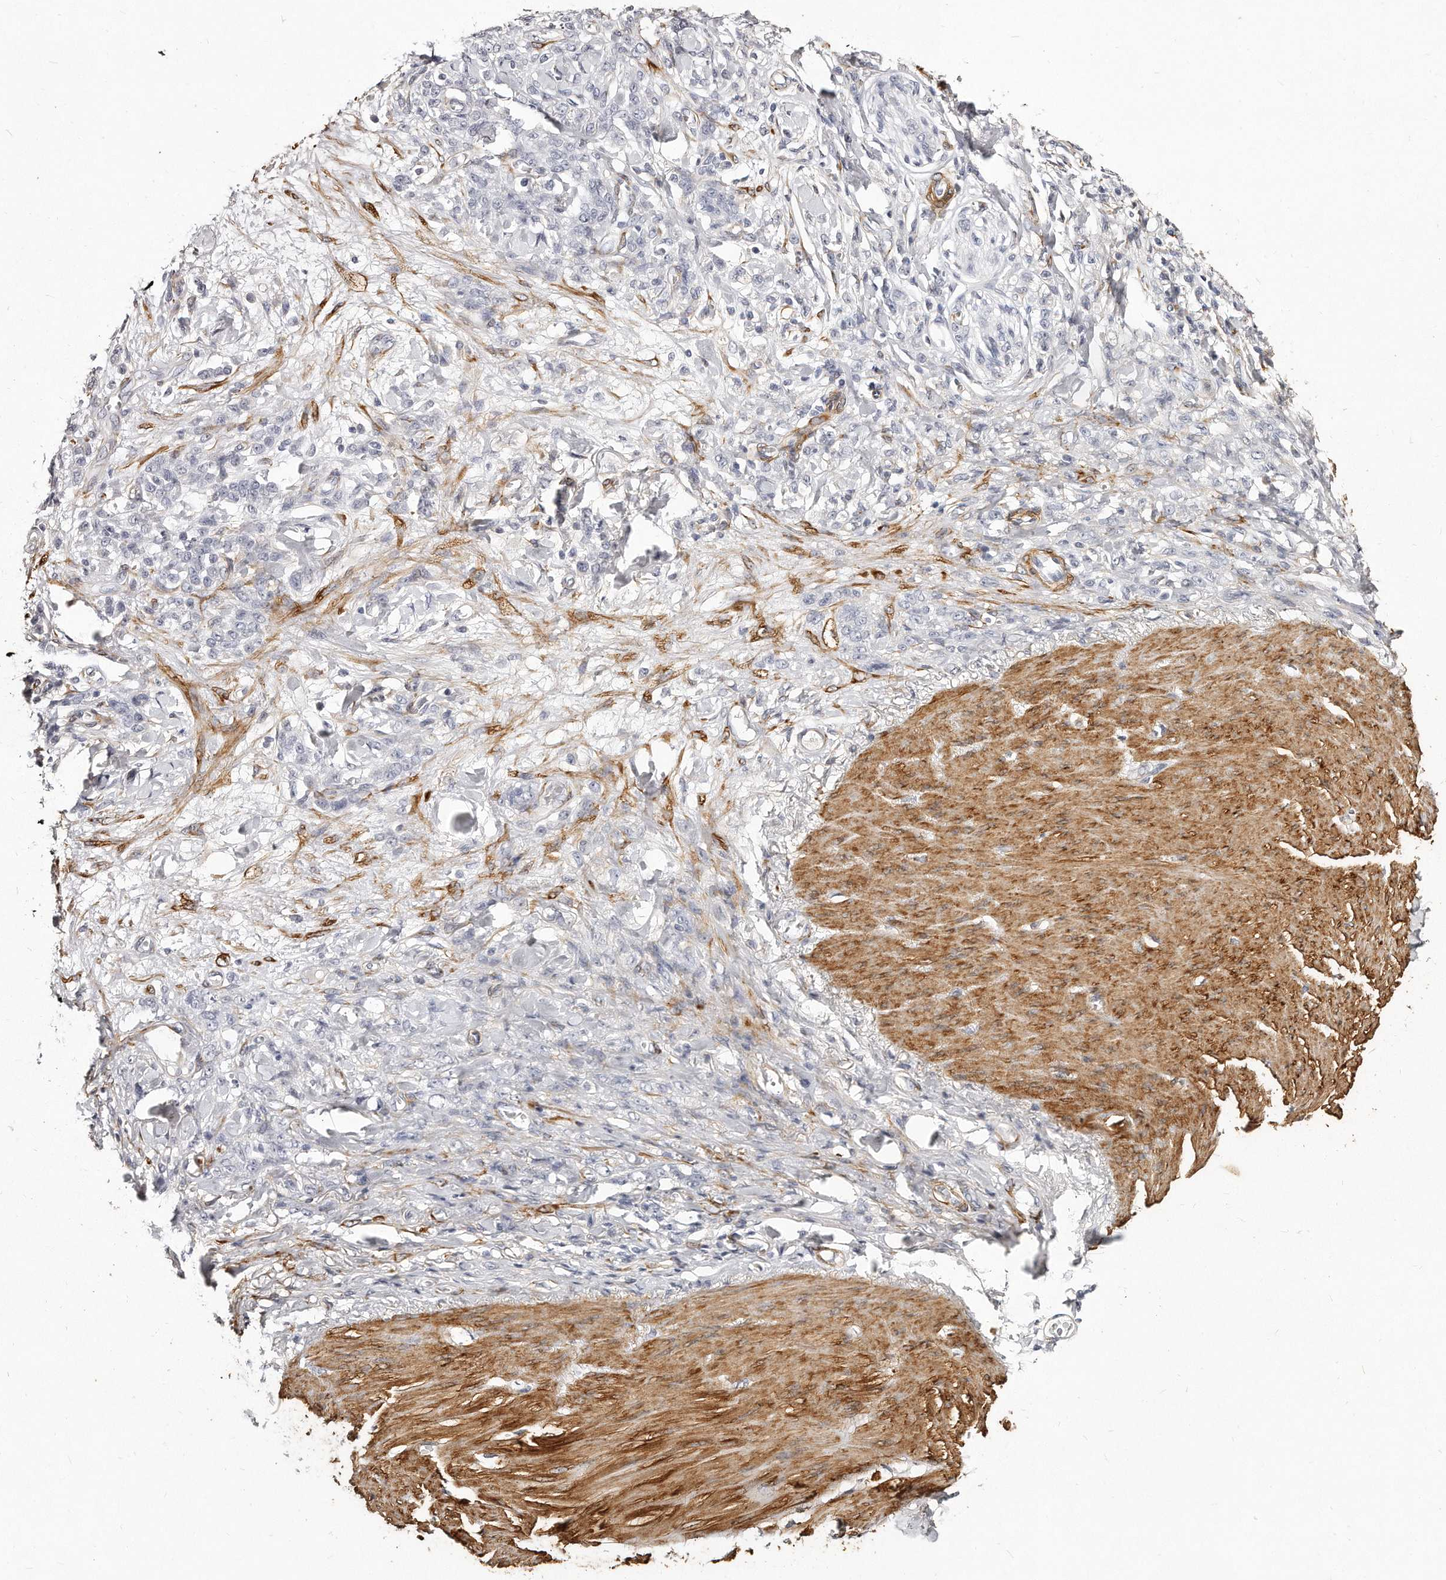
{"staining": {"intensity": "negative", "quantity": "none", "location": "none"}, "tissue": "stomach cancer", "cell_type": "Tumor cells", "image_type": "cancer", "snomed": [{"axis": "morphology", "description": "Normal tissue, NOS"}, {"axis": "morphology", "description": "Adenocarcinoma, NOS"}, {"axis": "topography", "description": "Stomach"}], "caption": "Stomach adenocarcinoma stained for a protein using IHC shows no expression tumor cells.", "gene": "LMOD1", "patient": {"sex": "male", "age": 82}}